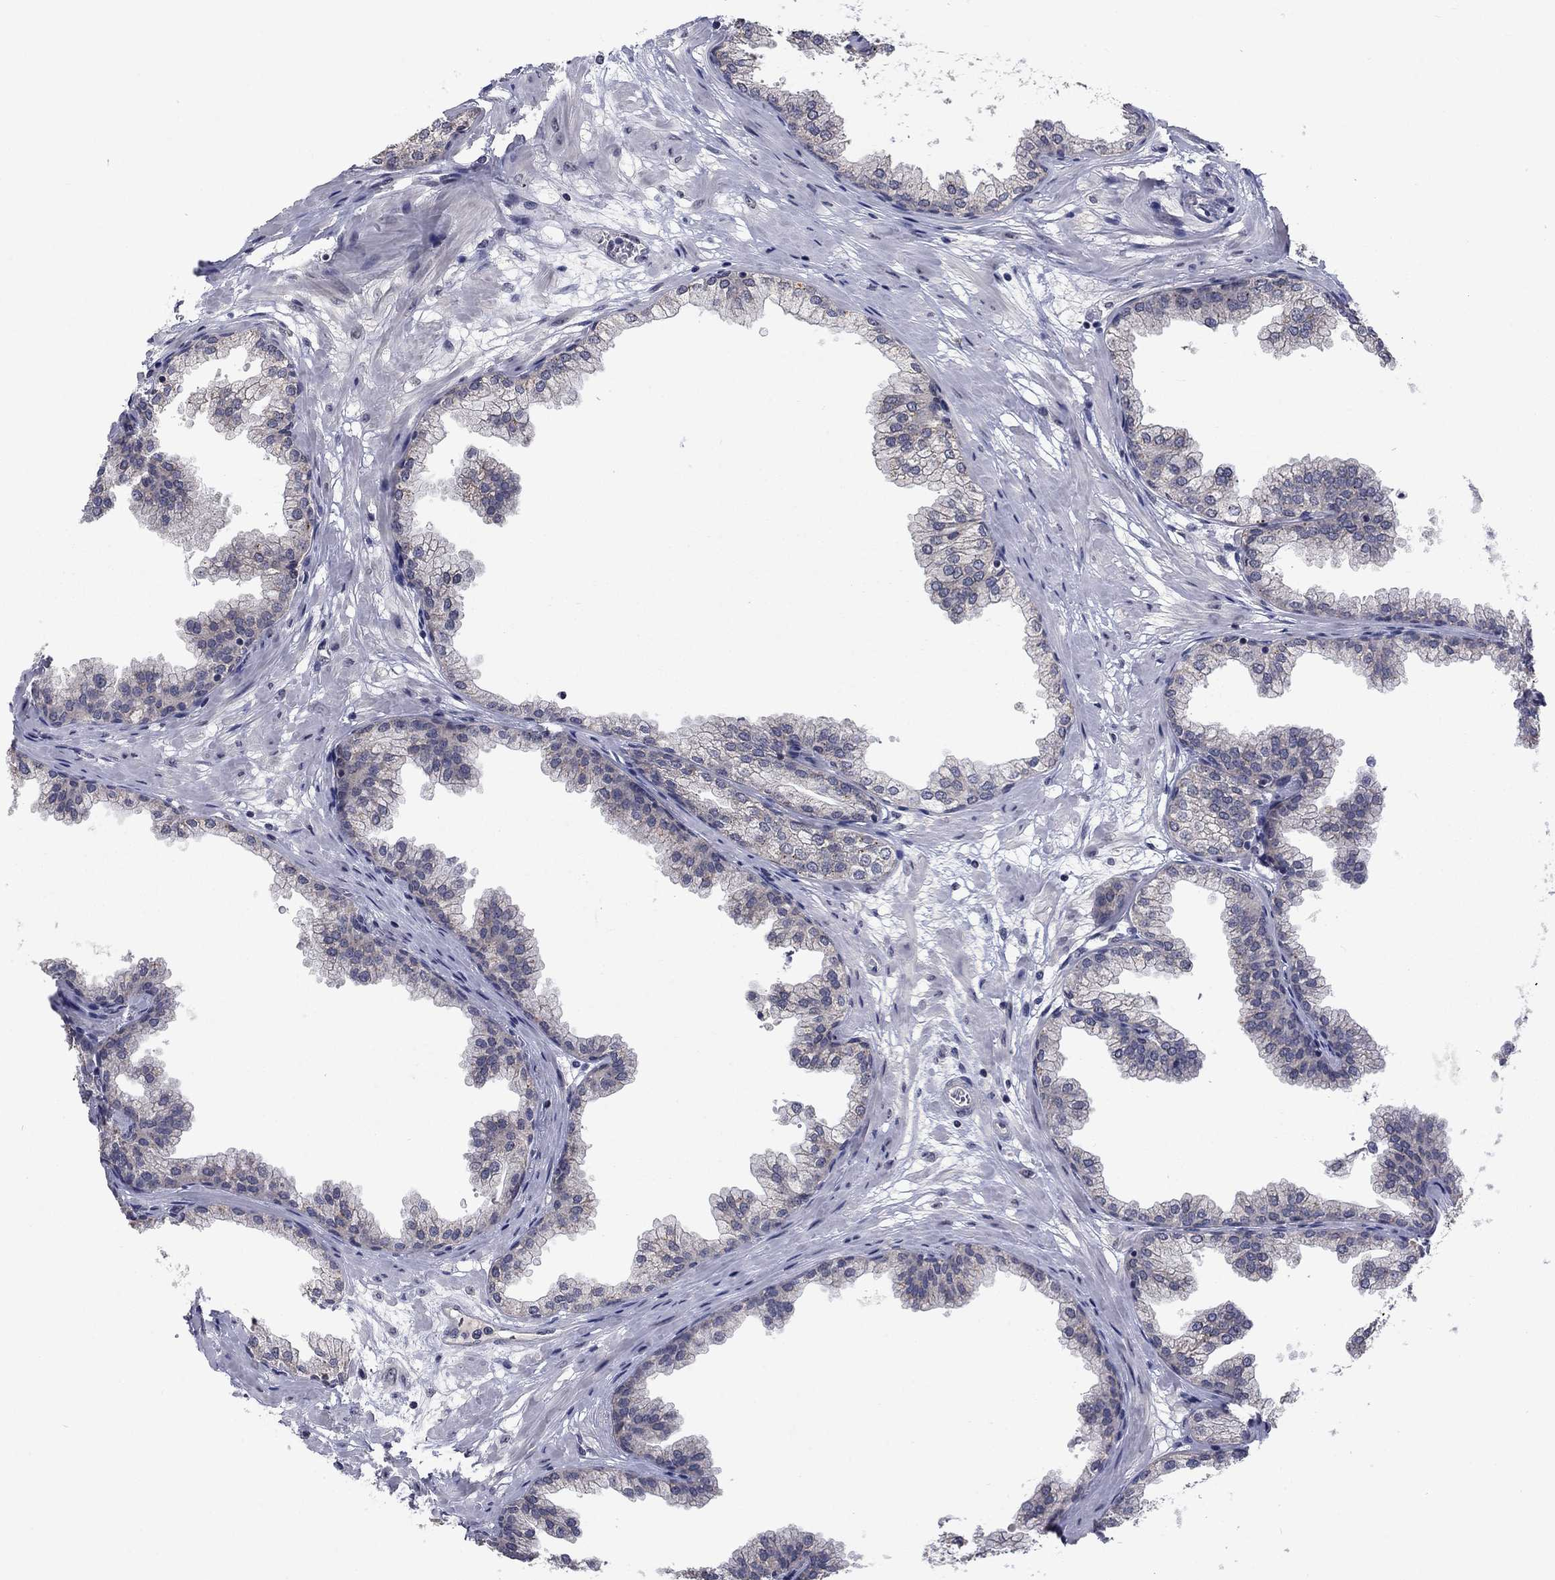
{"staining": {"intensity": "weak", "quantity": "25%-75%", "location": "cytoplasmic/membranous"}, "tissue": "prostate", "cell_type": "Glandular cells", "image_type": "normal", "snomed": [{"axis": "morphology", "description": "Normal tissue, NOS"}, {"axis": "topography", "description": "Prostate"}], "caption": "Prostate stained for a protein reveals weak cytoplasmic/membranous positivity in glandular cells.", "gene": "SPATA33", "patient": {"sex": "male", "age": 37}}